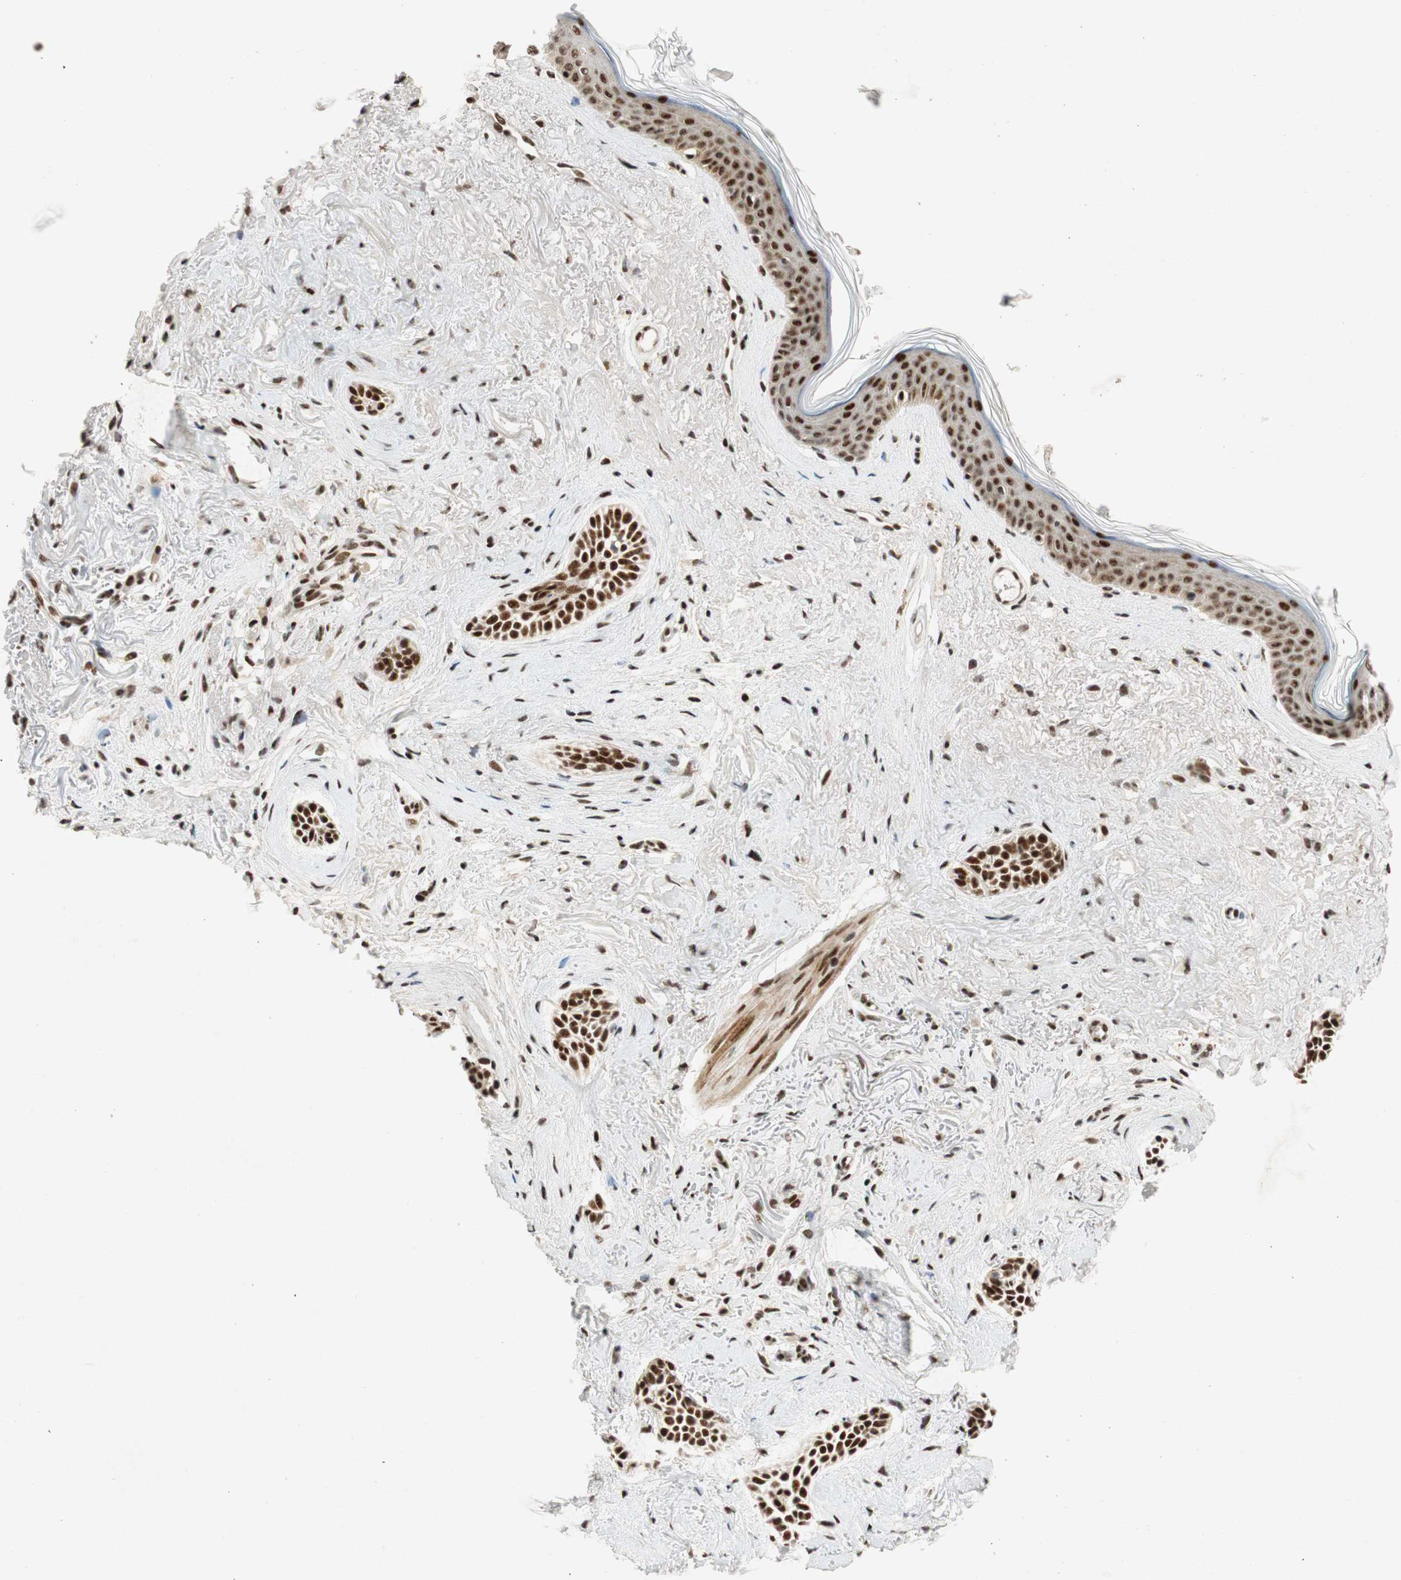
{"staining": {"intensity": "strong", "quantity": ">75%", "location": "nuclear"}, "tissue": "skin cancer", "cell_type": "Tumor cells", "image_type": "cancer", "snomed": [{"axis": "morphology", "description": "Normal tissue, NOS"}, {"axis": "morphology", "description": "Basal cell carcinoma"}, {"axis": "topography", "description": "Skin"}], "caption": "Protein expression analysis of skin basal cell carcinoma demonstrates strong nuclear expression in about >75% of tumor cells. The staining was performed using DAB (3,3'-diaminobenzidine) to visualize the protein expression in brown, while the nuclei were stained in blue with hematoxylin (Magnification: 20x).", "gene": "NCBP3", "patient": {"sex": "female", "age": 84}}